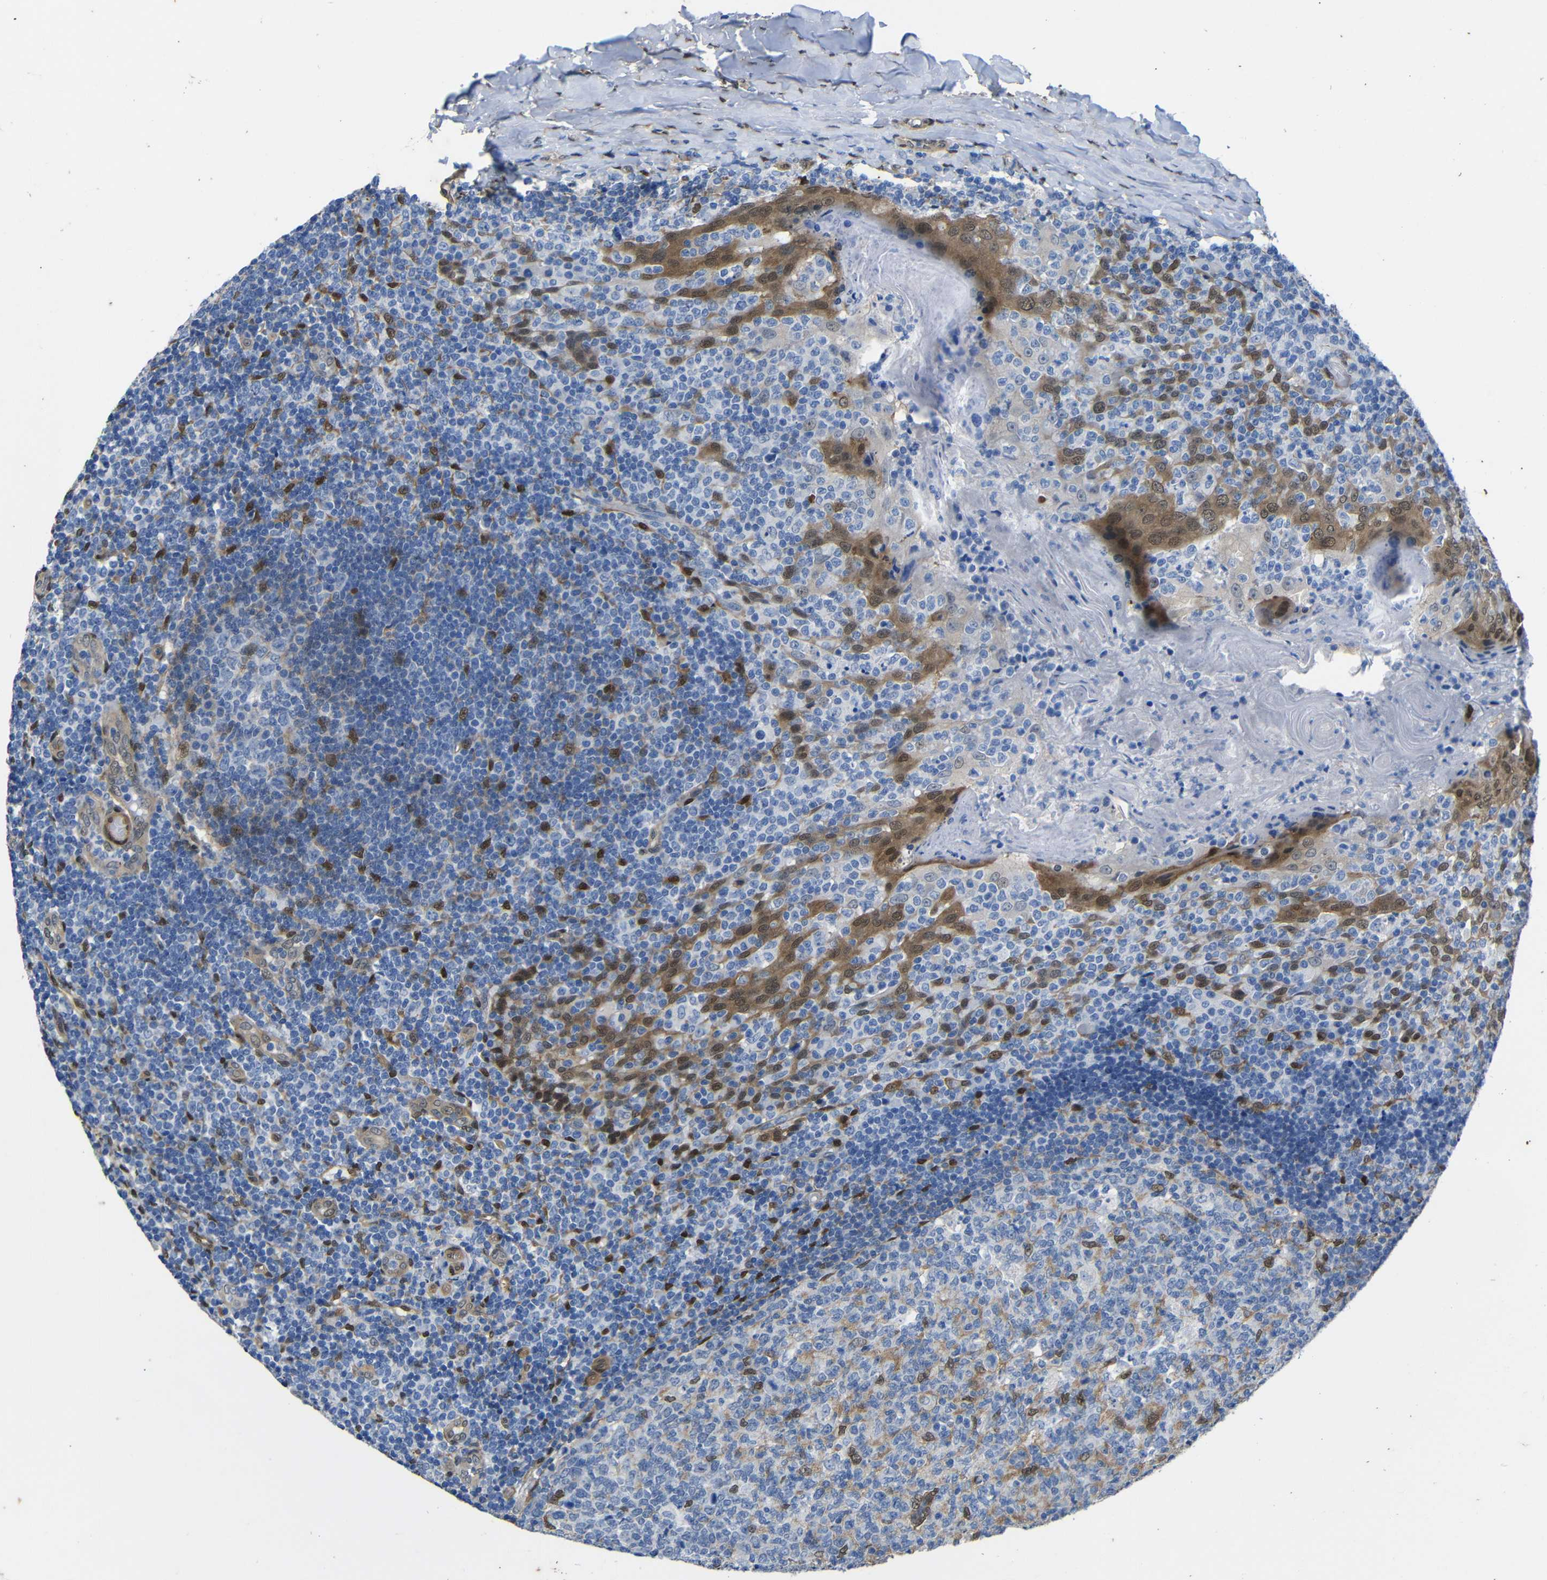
{"staining": {"intensity": "moderate", "quantity": "<25%", "location": "nuclear"}, "tissue": "tonsil", "cell_type": "Germinal center cells", "image_type": "normal", "snomed": [{"axis": "morphology", "description": "Normal tissue, NOS"}, {"axis": "topography", "description": "Tonsil"}], "caption": "Immunohistochemical staining of unremarkable human tonsil reveals <25% levels of moderate nuclear protein expression in about <25% of germinal center cells. (DAB IHC with brightfield microscopy, high magnification).", "gene": "YAP1", "patient": {"sex": "female", "age": 19}}